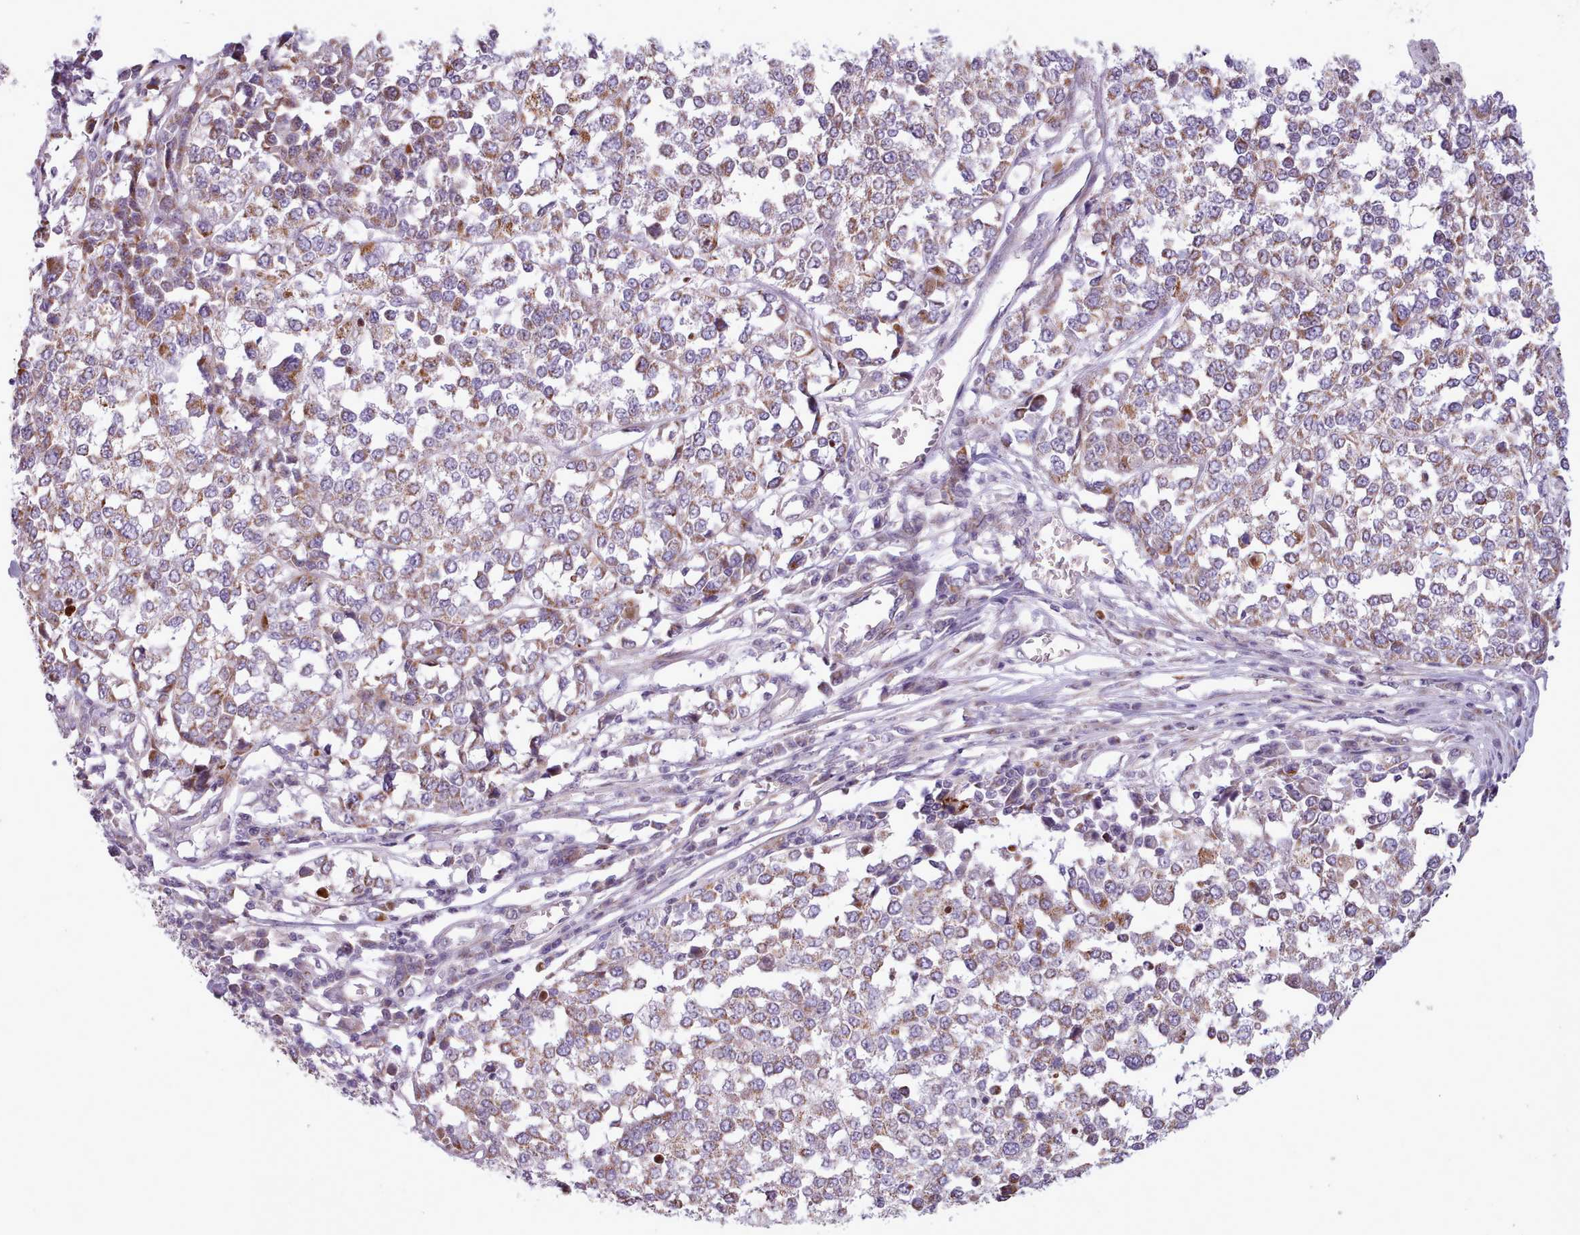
{"staining": {"intensity": "moderate", "quantity": ">75%", "location": "cytoplasmic/membranous"}, "tissue": "melanoma", "cell_type": "Tumor cells", "image_type": "cancer", "snomed": [{"axis": "morphology", "description": "Malignant melanoma, Metastatic site"}, {"axis": "topography", "description": "Lymph node"}], "caption": "High-power microscopy captured an immunohistochemistry photomicrograph of melanoma, revealing moderate cytoplasmic/membranous expression in about >75% of tumor cells.", "gene": "AVL9", "patient": {"sex": "male", "age": 44}}